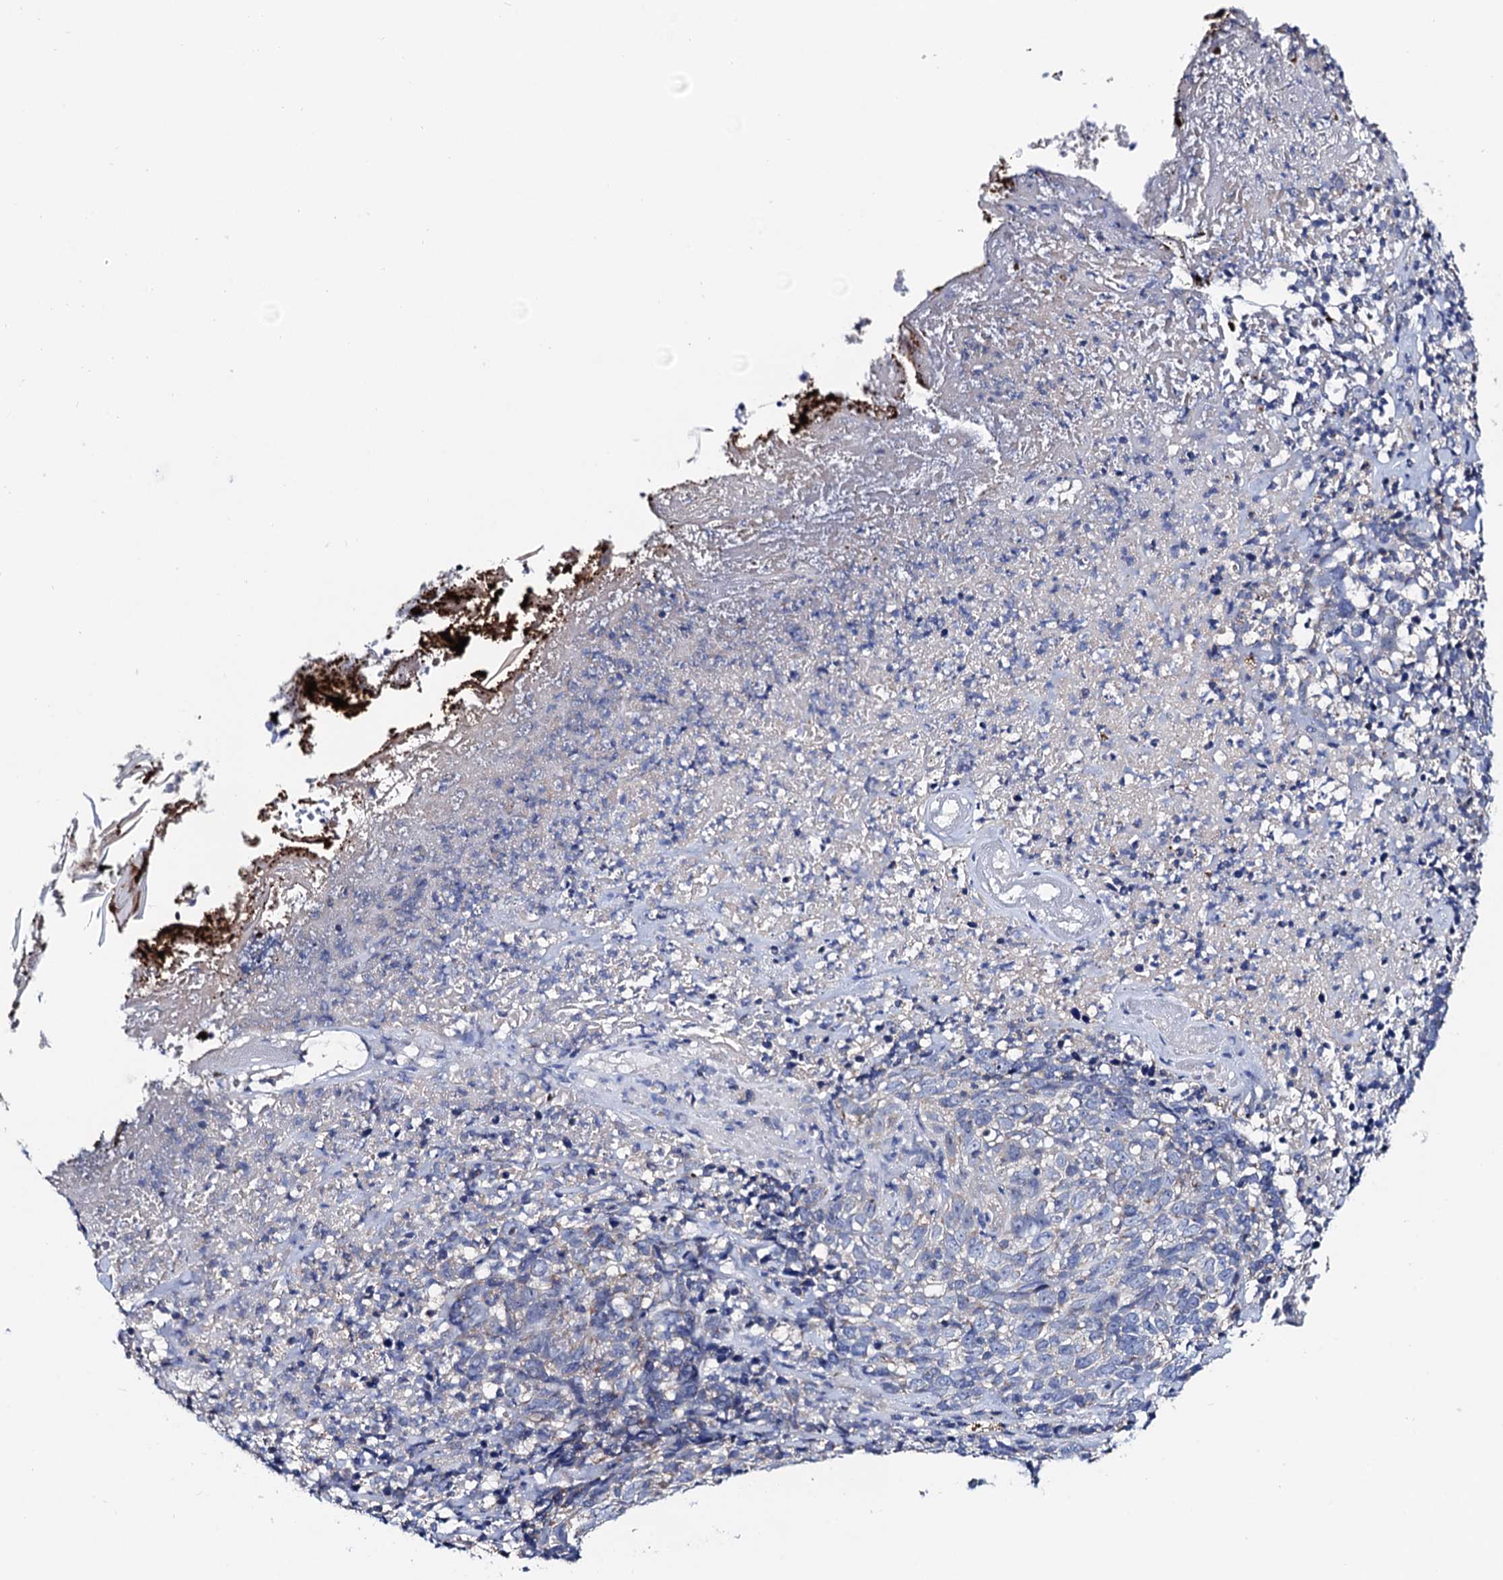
{"staining": {"intensity": "negative", "quantity": "none", "location": "none"}, "tissue": "skin cancer", "cell_type": "Tumor cells", "image_type": "cancer", "snomed": [{"axis": "morphology", "description": "Basal cell carcinoma"}, {"axis": "topography", "description": "Skin"}], "caption": "This micrograph is of skin cancer stained with IHC to label a protein in brown with the nuclei are counter-stained blue. There is no expression in tumor cells. Brightfield microscopy of immunohistochemistry stained with DAB (3,3'-diaminobenzidine) (brown) and hematoxylin (blue), captured at high magnification.", "gene": "MRPL48", "patient": {"sex": "female", "age": 84}}